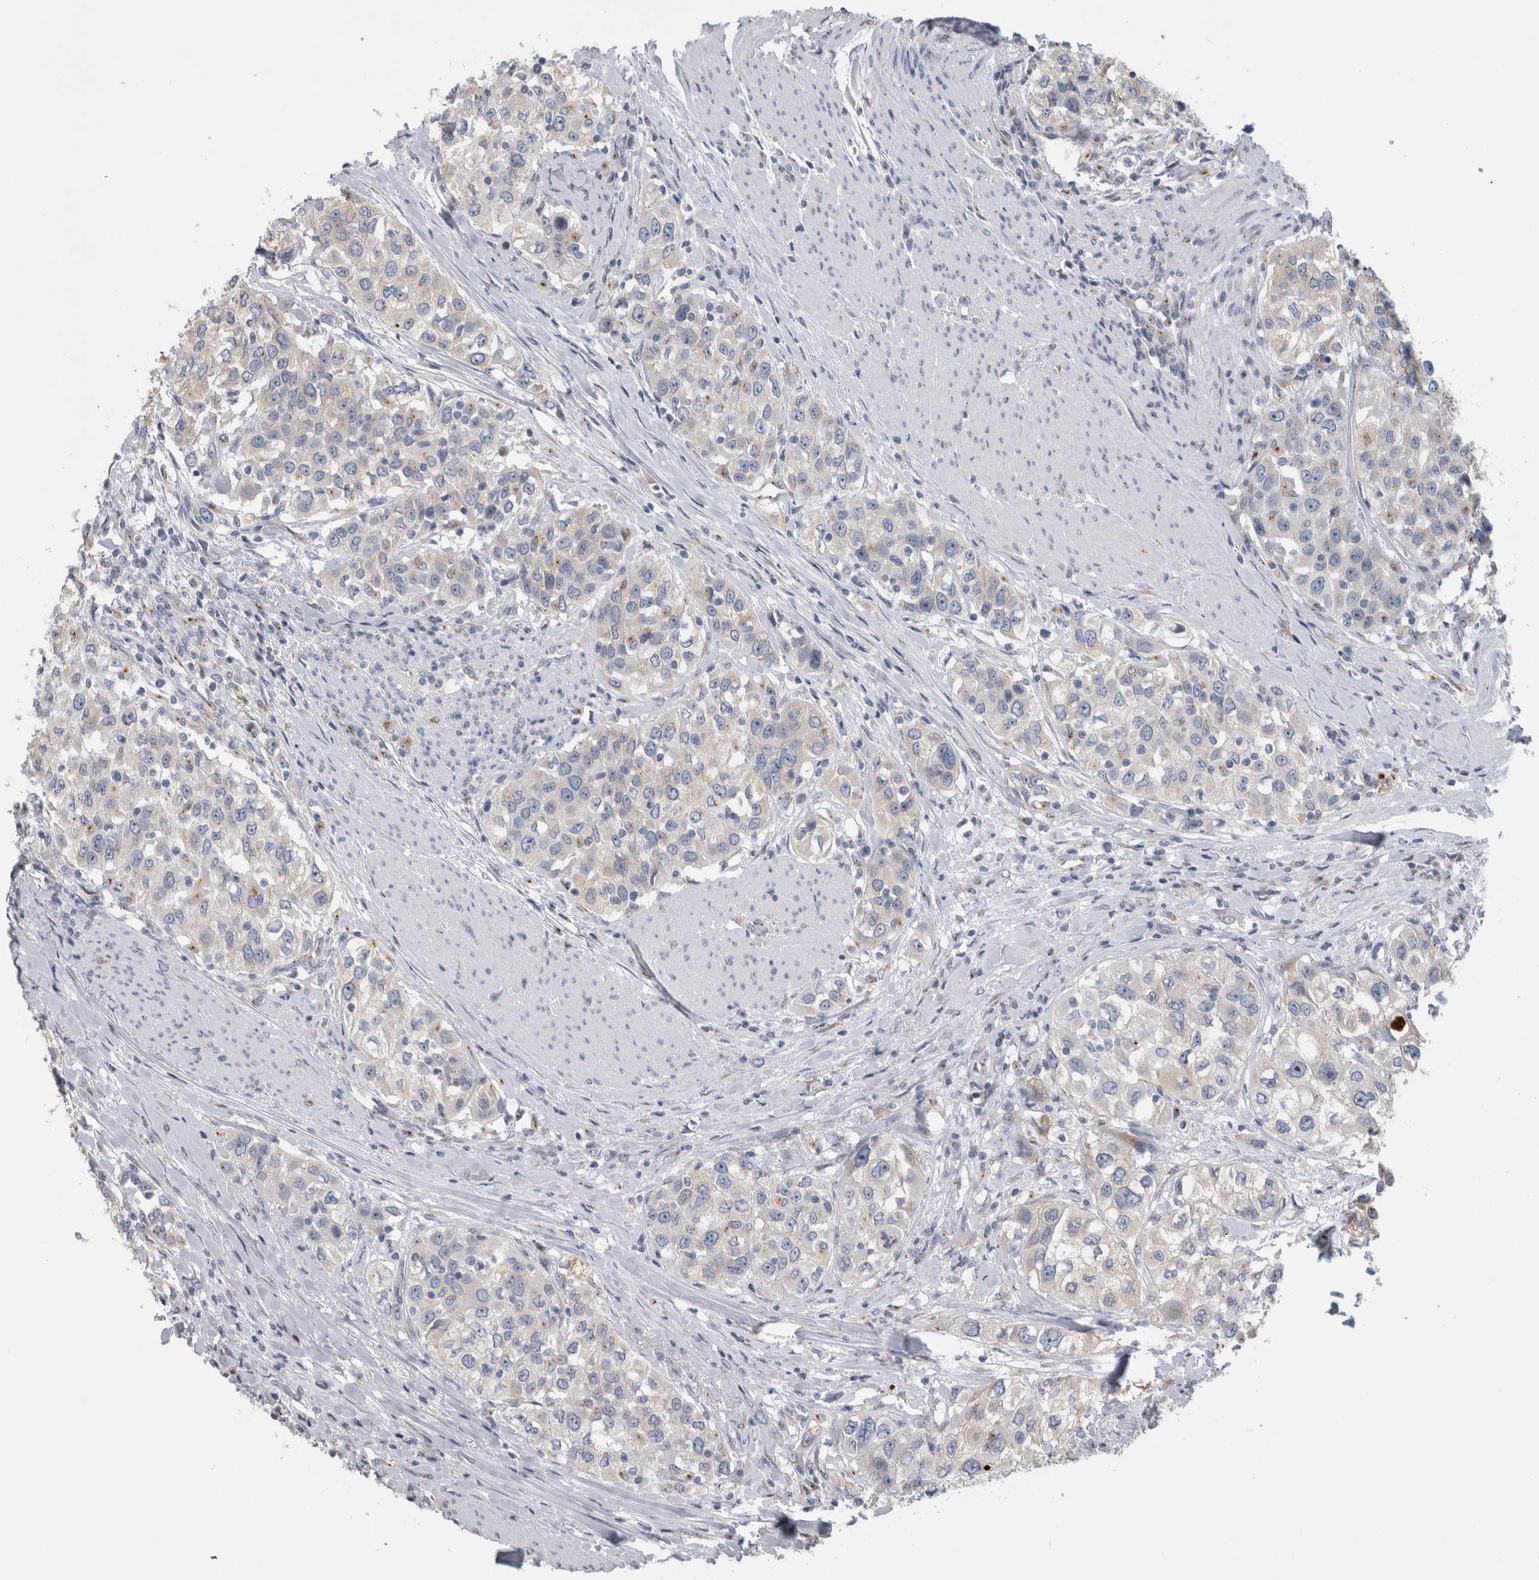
{"staining": {"intensity": "negative", "quantity": "none", "location": "none"}, "tissue": "urothelial cancer", "cell_type": "Tumor cells", "image_type": "cancer", "snomed": [{"axis": "morphology", "description": "Urothelial carcinoma, High grade"}, {"axis": "topography", "description": "Urinary bladder"}], "caption": "Urothelial carcinoma (high-grade) stained for a protein using IHC shows no positivity tumor cells.", "gene": "AKAP9", "patient": {"sex": "female", "age": 80}}